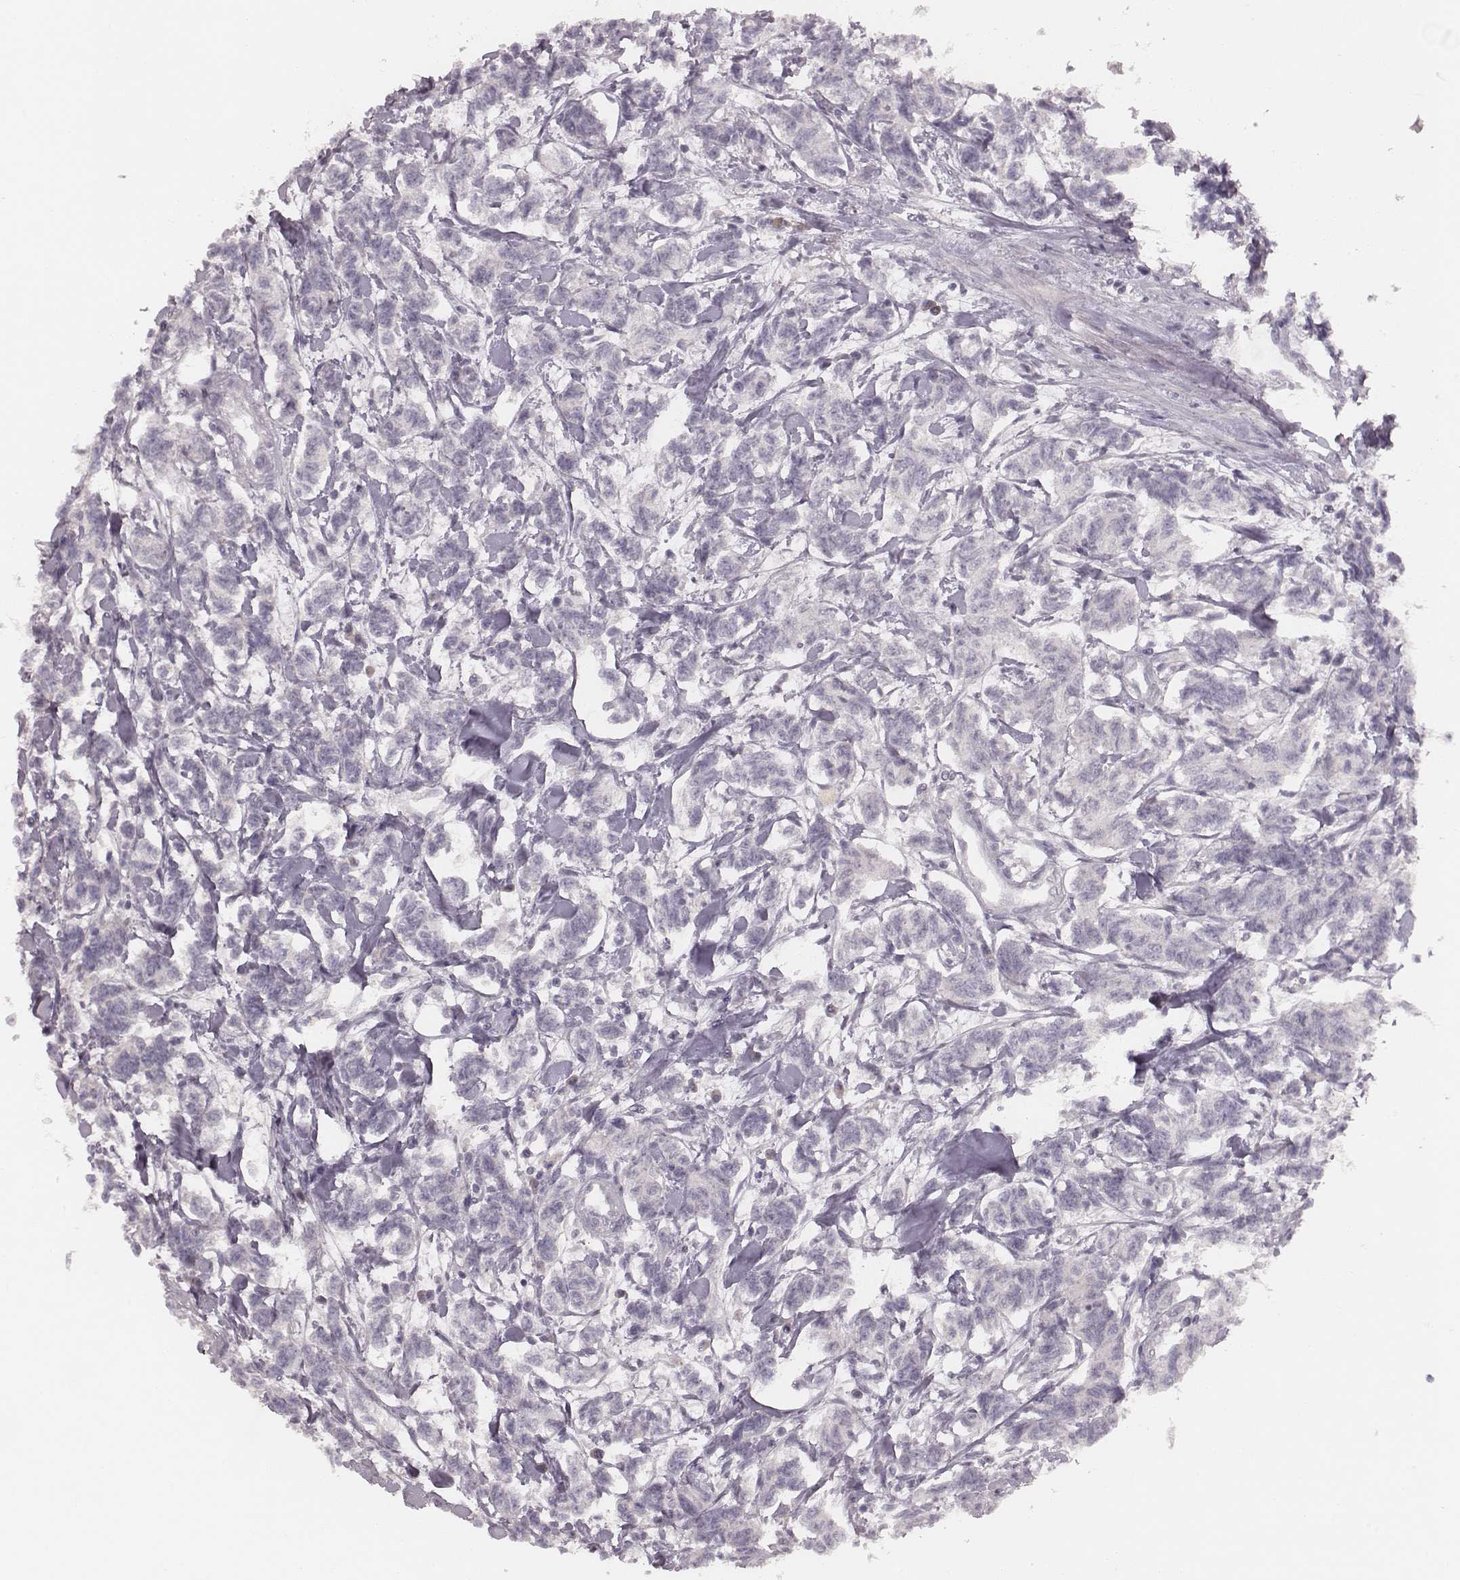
{"staining": {"intensity": "negative", "quantity": "none", "location": "none"}, "tissue": "carcinoid", "cell_type": "Tumor cells", "image_type": "cancer", "snomed": [{"axis": "morphology", "description": "Carcinoid, malignant, NOS"}, {"axis": "topography", "description": "Kidney"}], "caption": "A histopathology image of human carcinoid is negative for staining in tumor cells.", "gene": "LY6K", "patient": {"sex": "female", "age": 41}}